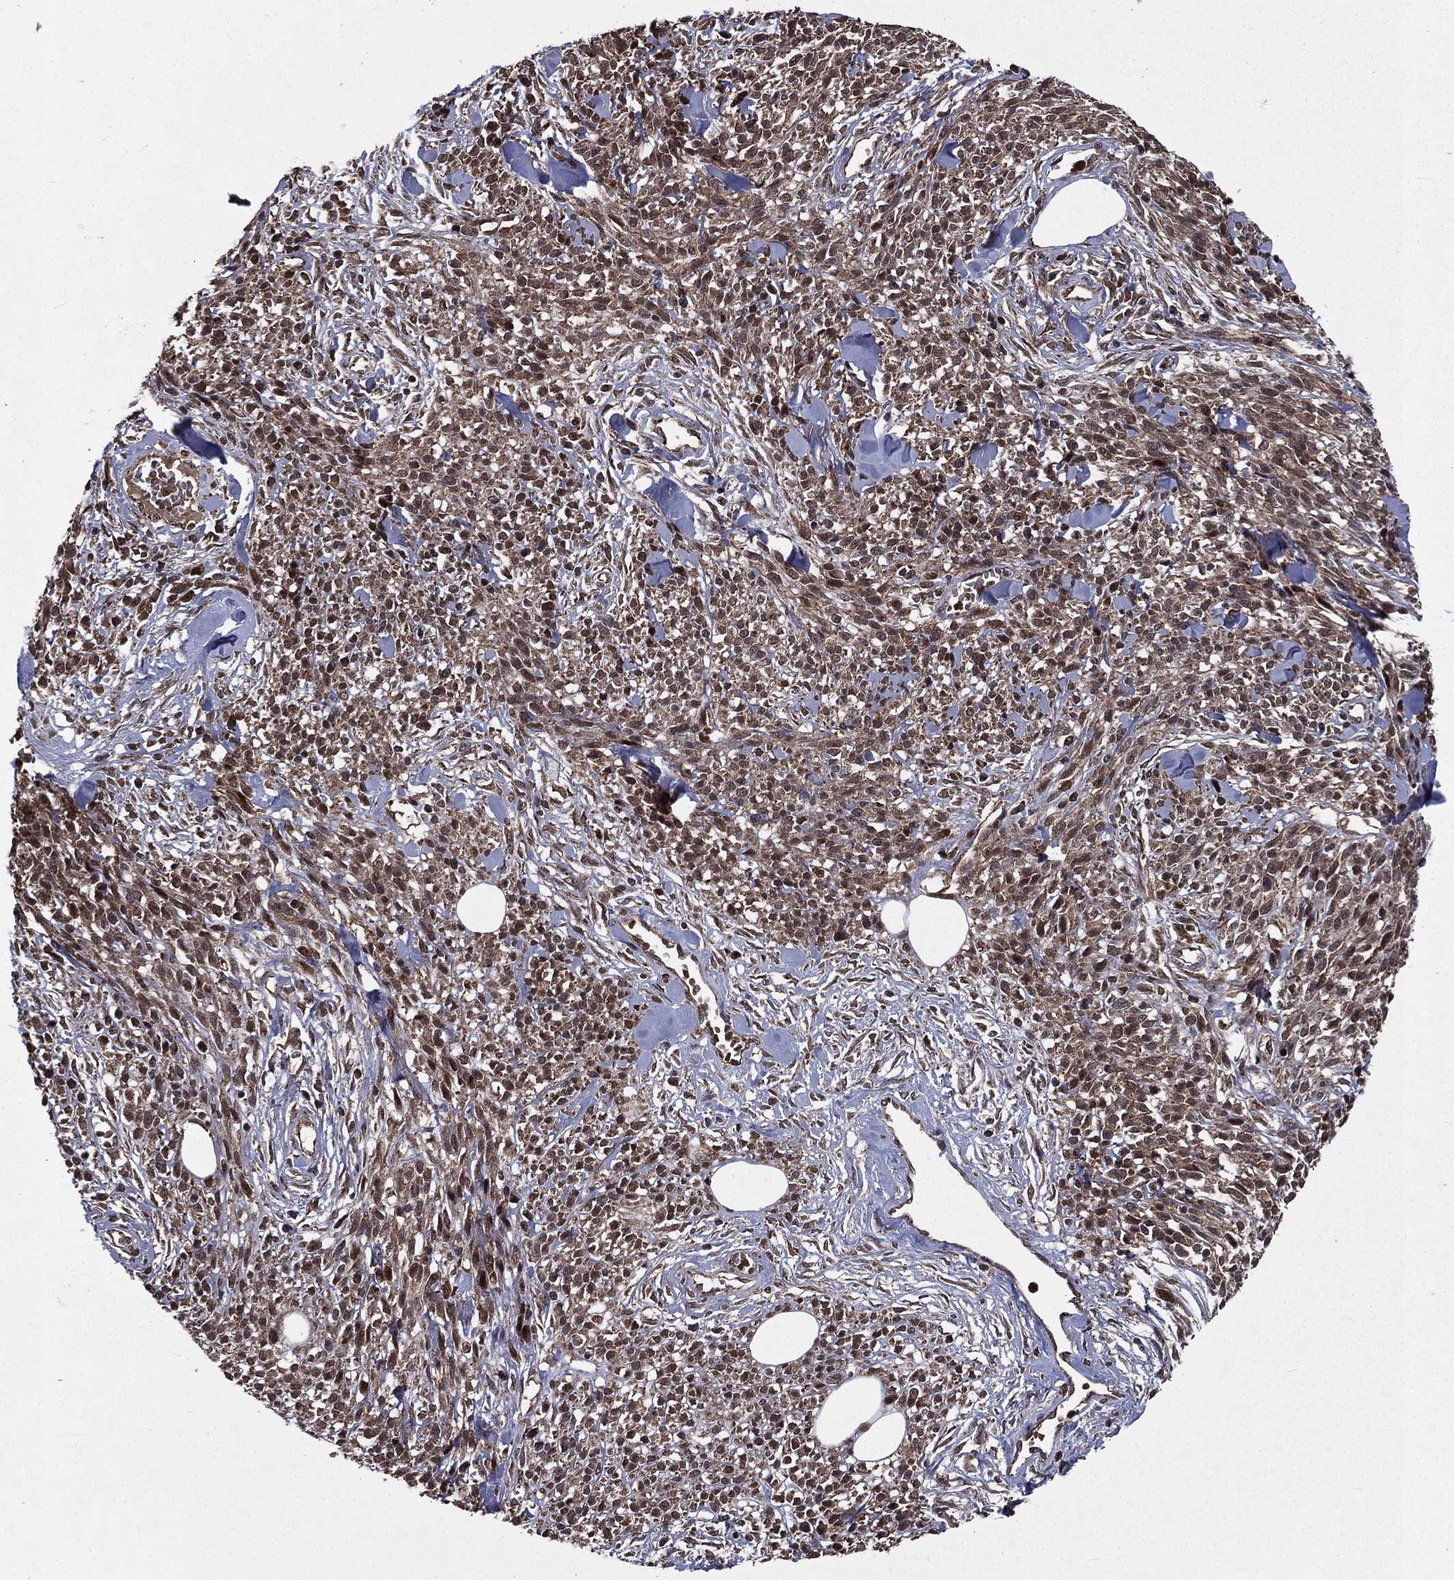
{"staining": {"intensity": "weak", "quantity": "25%-75%", "location": "cytoplasmic/membranous"}, "tissue": "melanoma", "cell_type": "Tumor cells", "image_type": "cancer", "snomed": [{"axis": "morphology", "description": "Malignant melanoma, NOS"}, {"axis": "topography", "description": "Skin"}, {"axis": "topography", "description": "Skin of trunk"}], "caption": "Protein expression analysis of melanoma reveals weak cytoplasmic/membranous positivity in about 25%-75% of tumor cells.", "gene": "LENG8", "patient": {"sex": "male", "age": 74}}